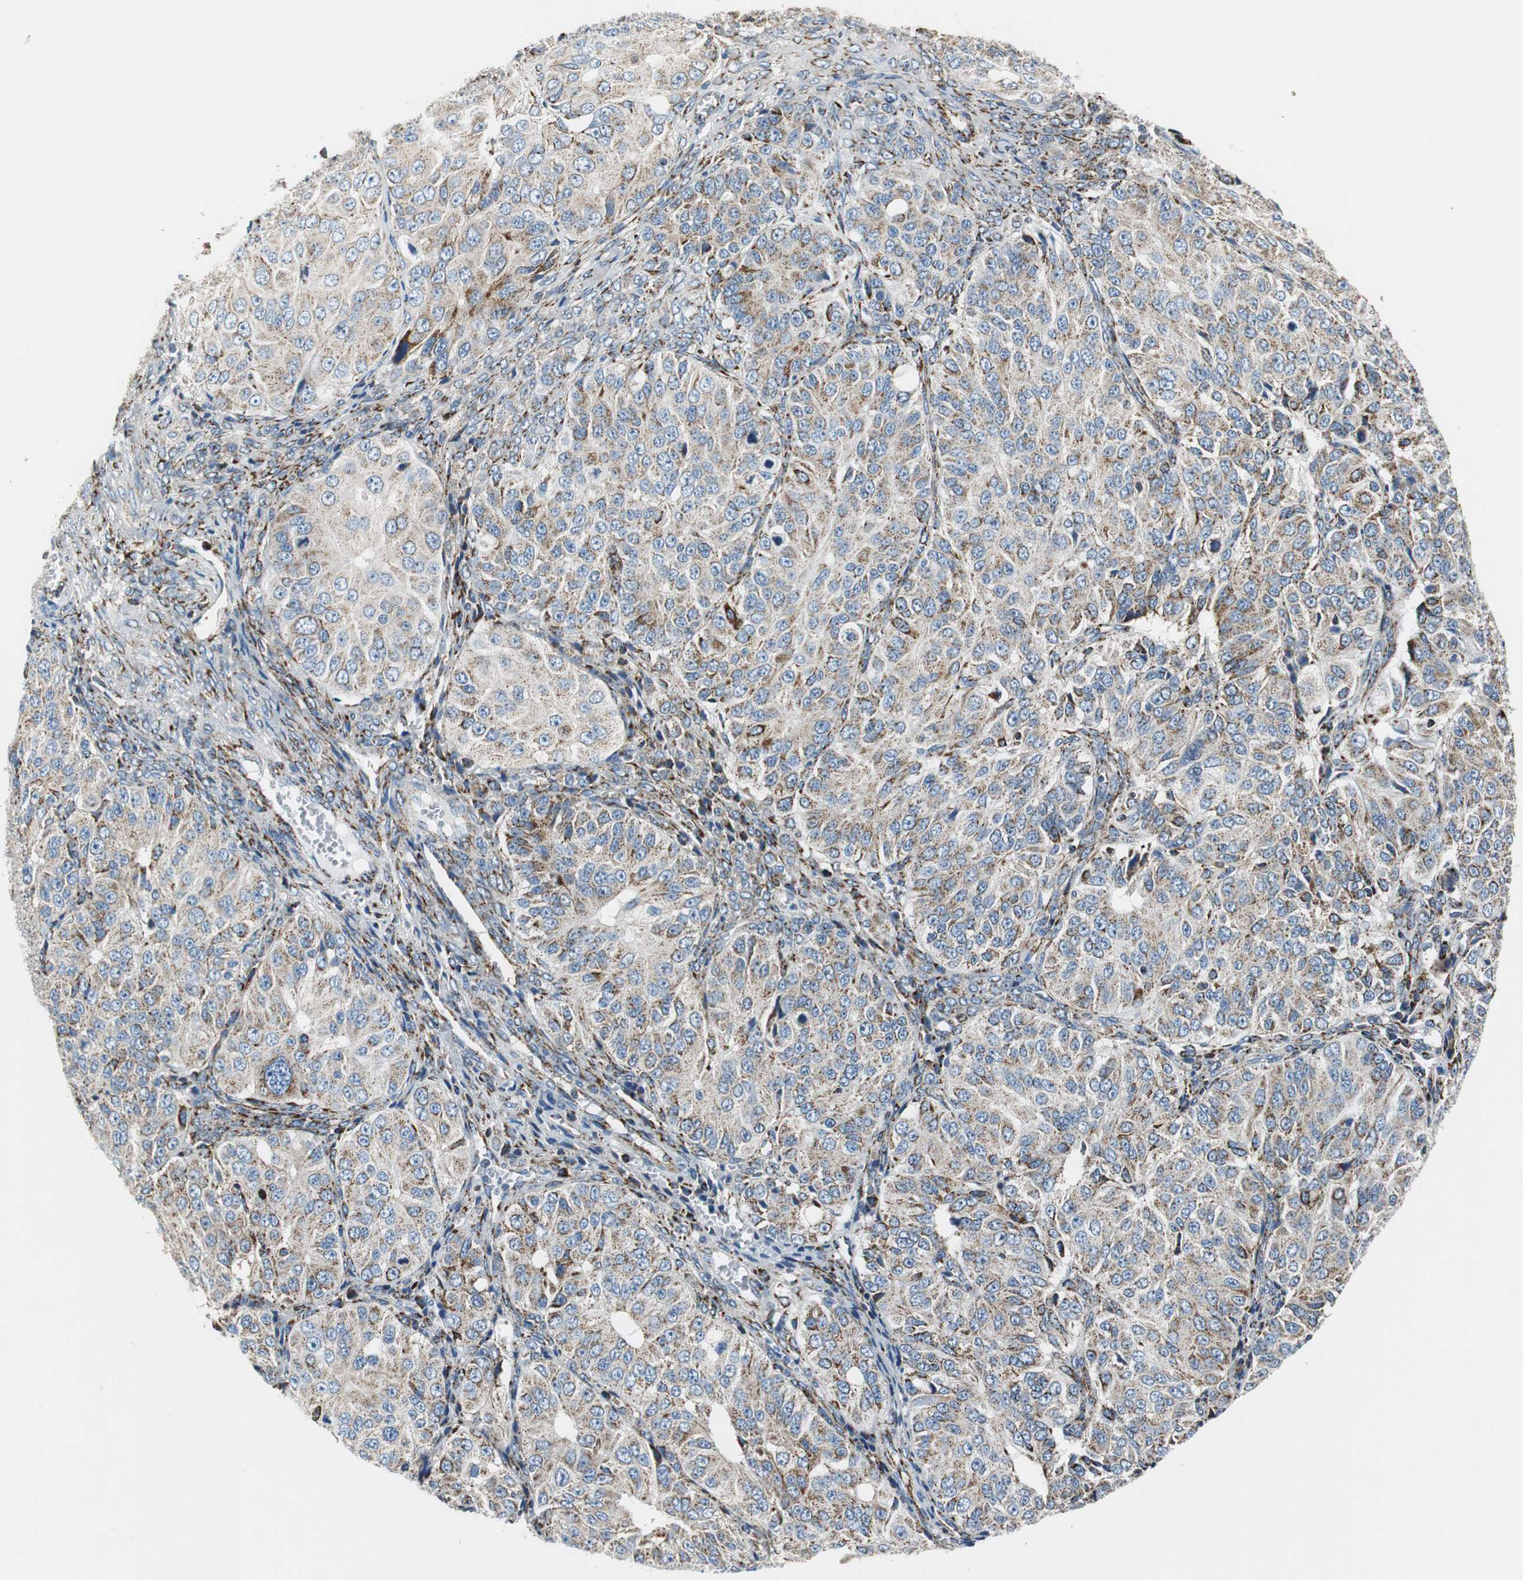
{"staining": {"intensity": "moderate", "quantity": "25%-75%", "location": "cytoplasmic/membranous"}, "tissue": "ovarian cancer", "cell_type": "Tumor cells", "image_type": "cancer", "snomed": [{"axis": "morphology", "description": "Carcinoma, endometroid"}, {"axis": "topography", "description": "Ovary"}], "caption": "A medium amount of moderate cytoplasmic/membranous positivity is appreciated in about 25%-75% of tumor cells in endometroid carcinoma (ovarian) tissue.", "gene": "C1QTNF7", "patient": {"sex": "female", "age": 51}}